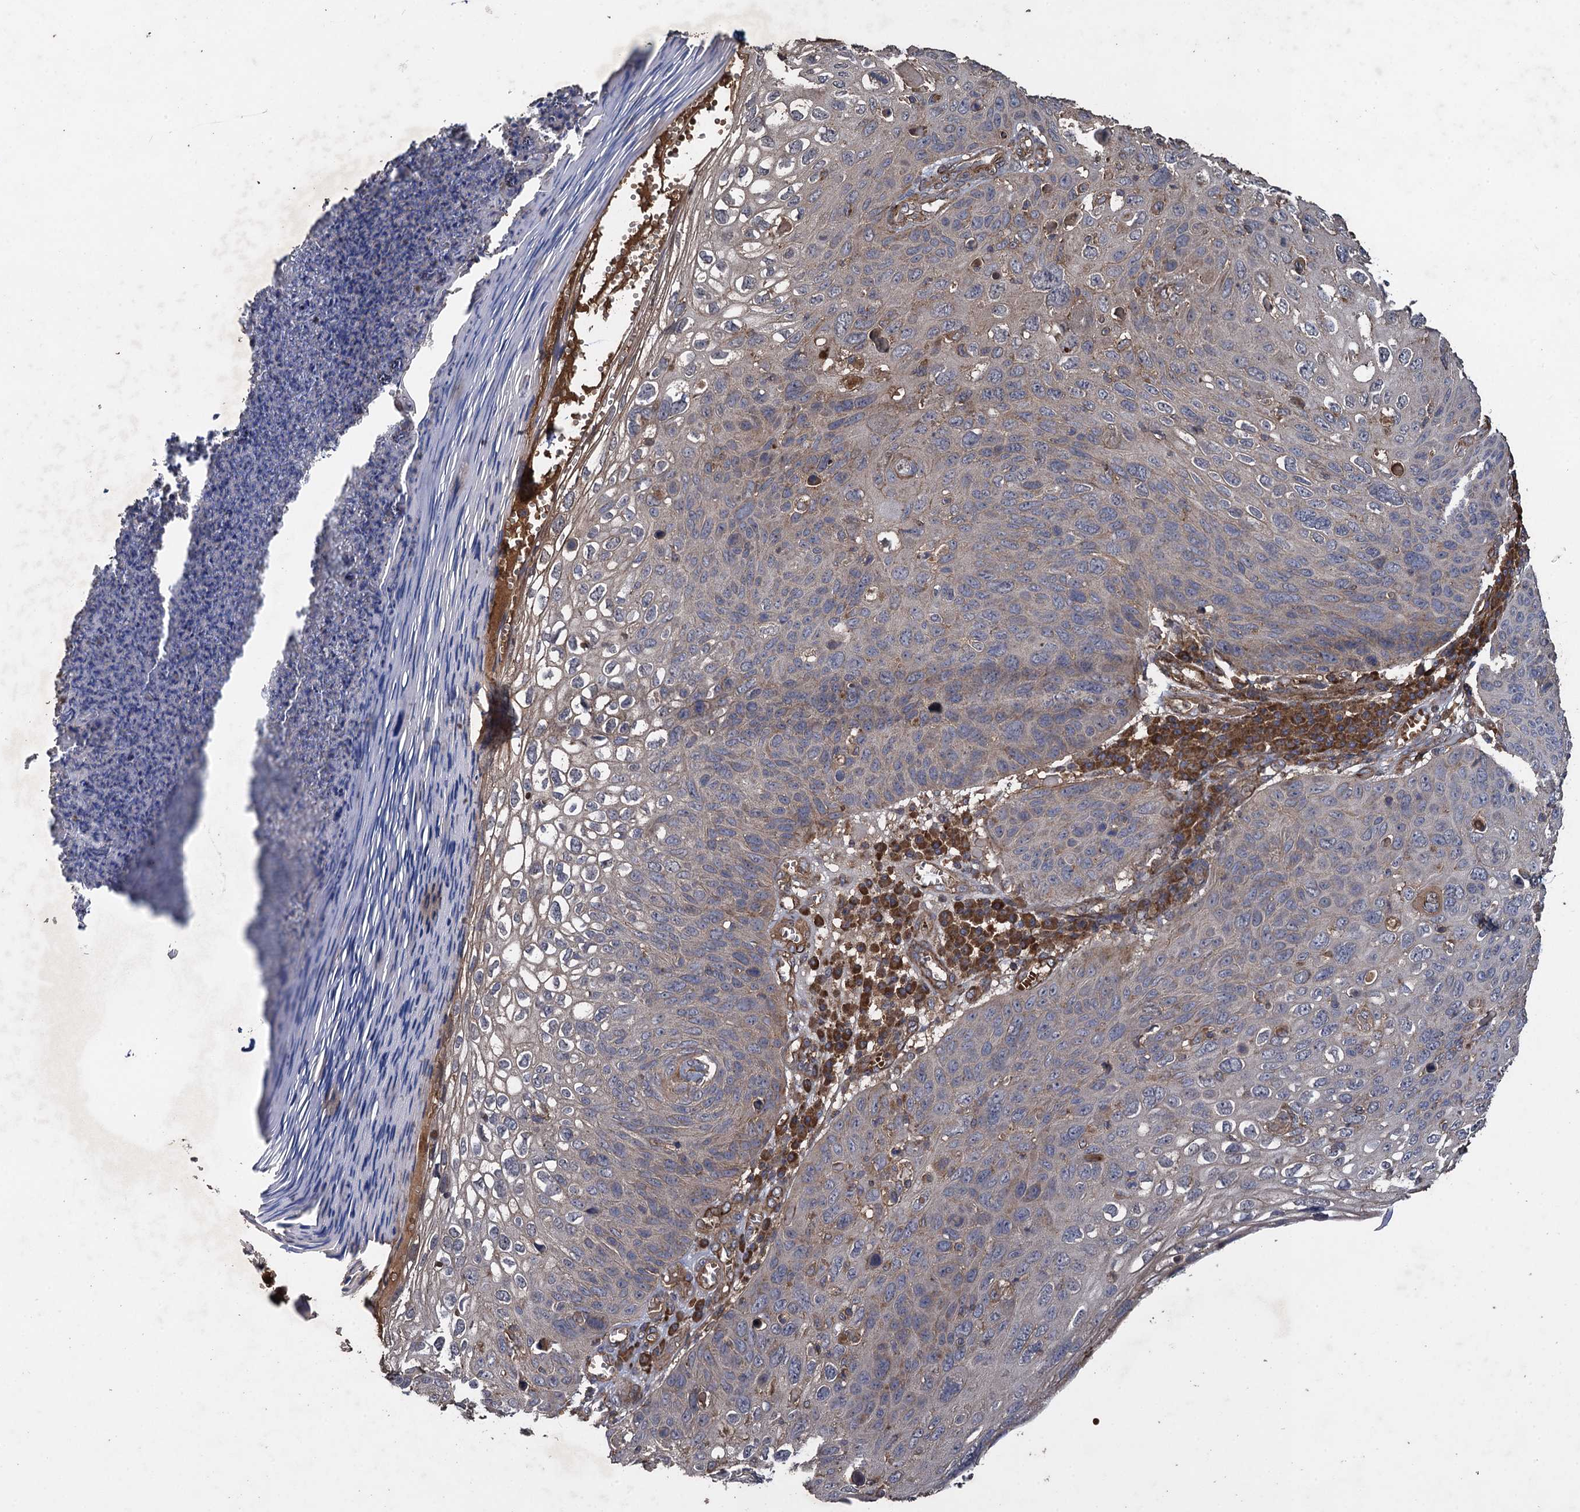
{"staining": {"intensity": "weak", "quantity": "<25%", "location": "cytoplasmic/membranous"}, "tissue": "skin cancer", "cell_type": "Tumor cells", "image_type": "cancer", "snomed": [{"axis": "morphology", "description": "Squamous cell carcinoma, NOS"}, {"axis": "topography", "description": "Skin"}], "caption": "Image shows no protein expression in tumor cells of skin cancer (squamous cell carcinoma) tissue.", "gene": "TXNDC11", "patient": {"sex": "female", "age": 90}}